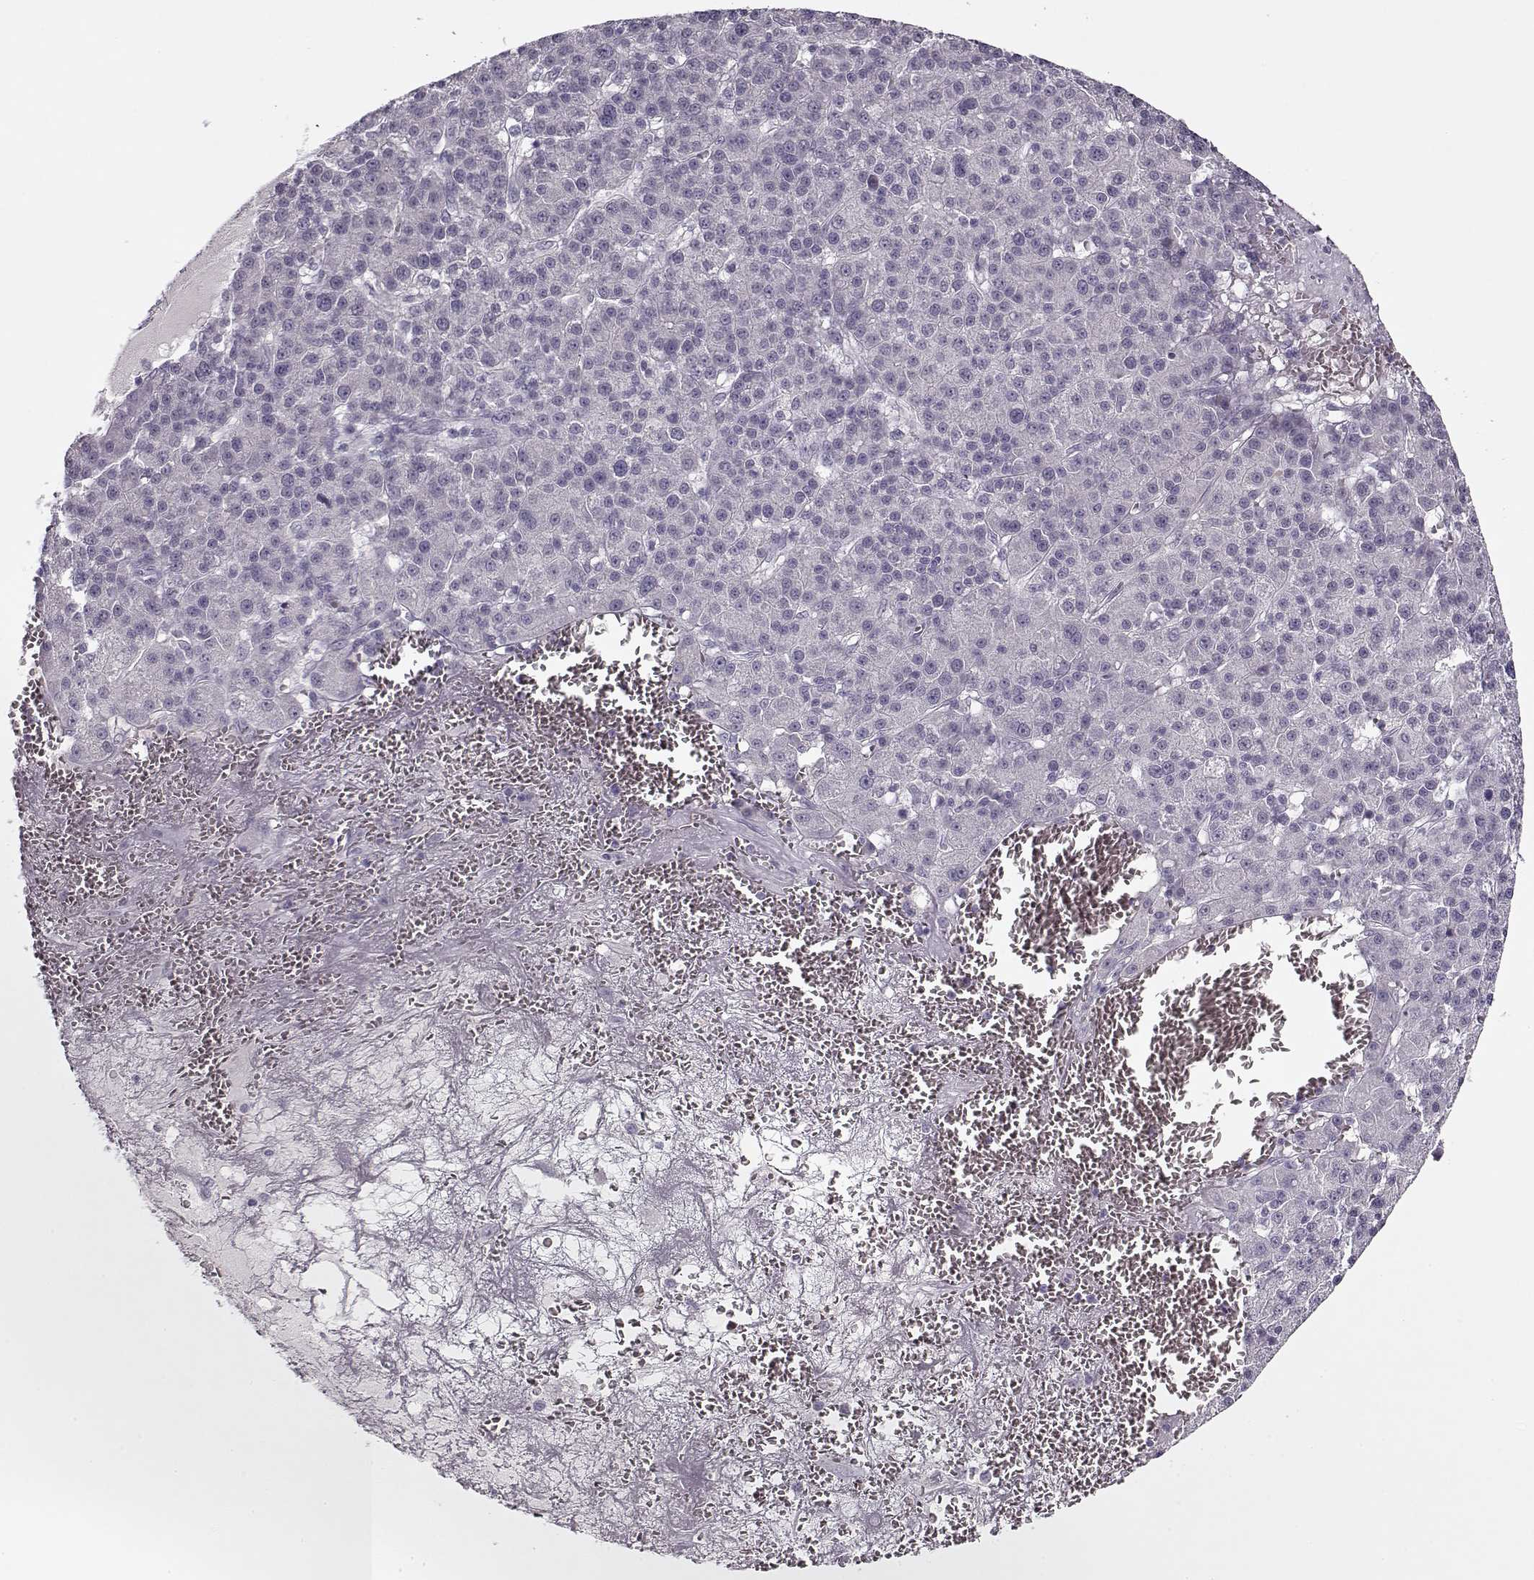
{"staining": {"intensity": "negative", "quantity": "none", "location": "none"}, "tissue": "liver cancer", "cell_type": "Tumor cells", "image_type": "cancer", "snomed": [{"axis": "morphology", "description": "Carcinoma, Hepatocellular, NOS"}, {"axis": "topography", "description": "Liver"}], "caption": "Protein analysis of liver hepatocellular carcinoma exhibits no significant staining in tumor cells.", "gene": "PNMT", "patient": {"sex": "female", "age": 60}}